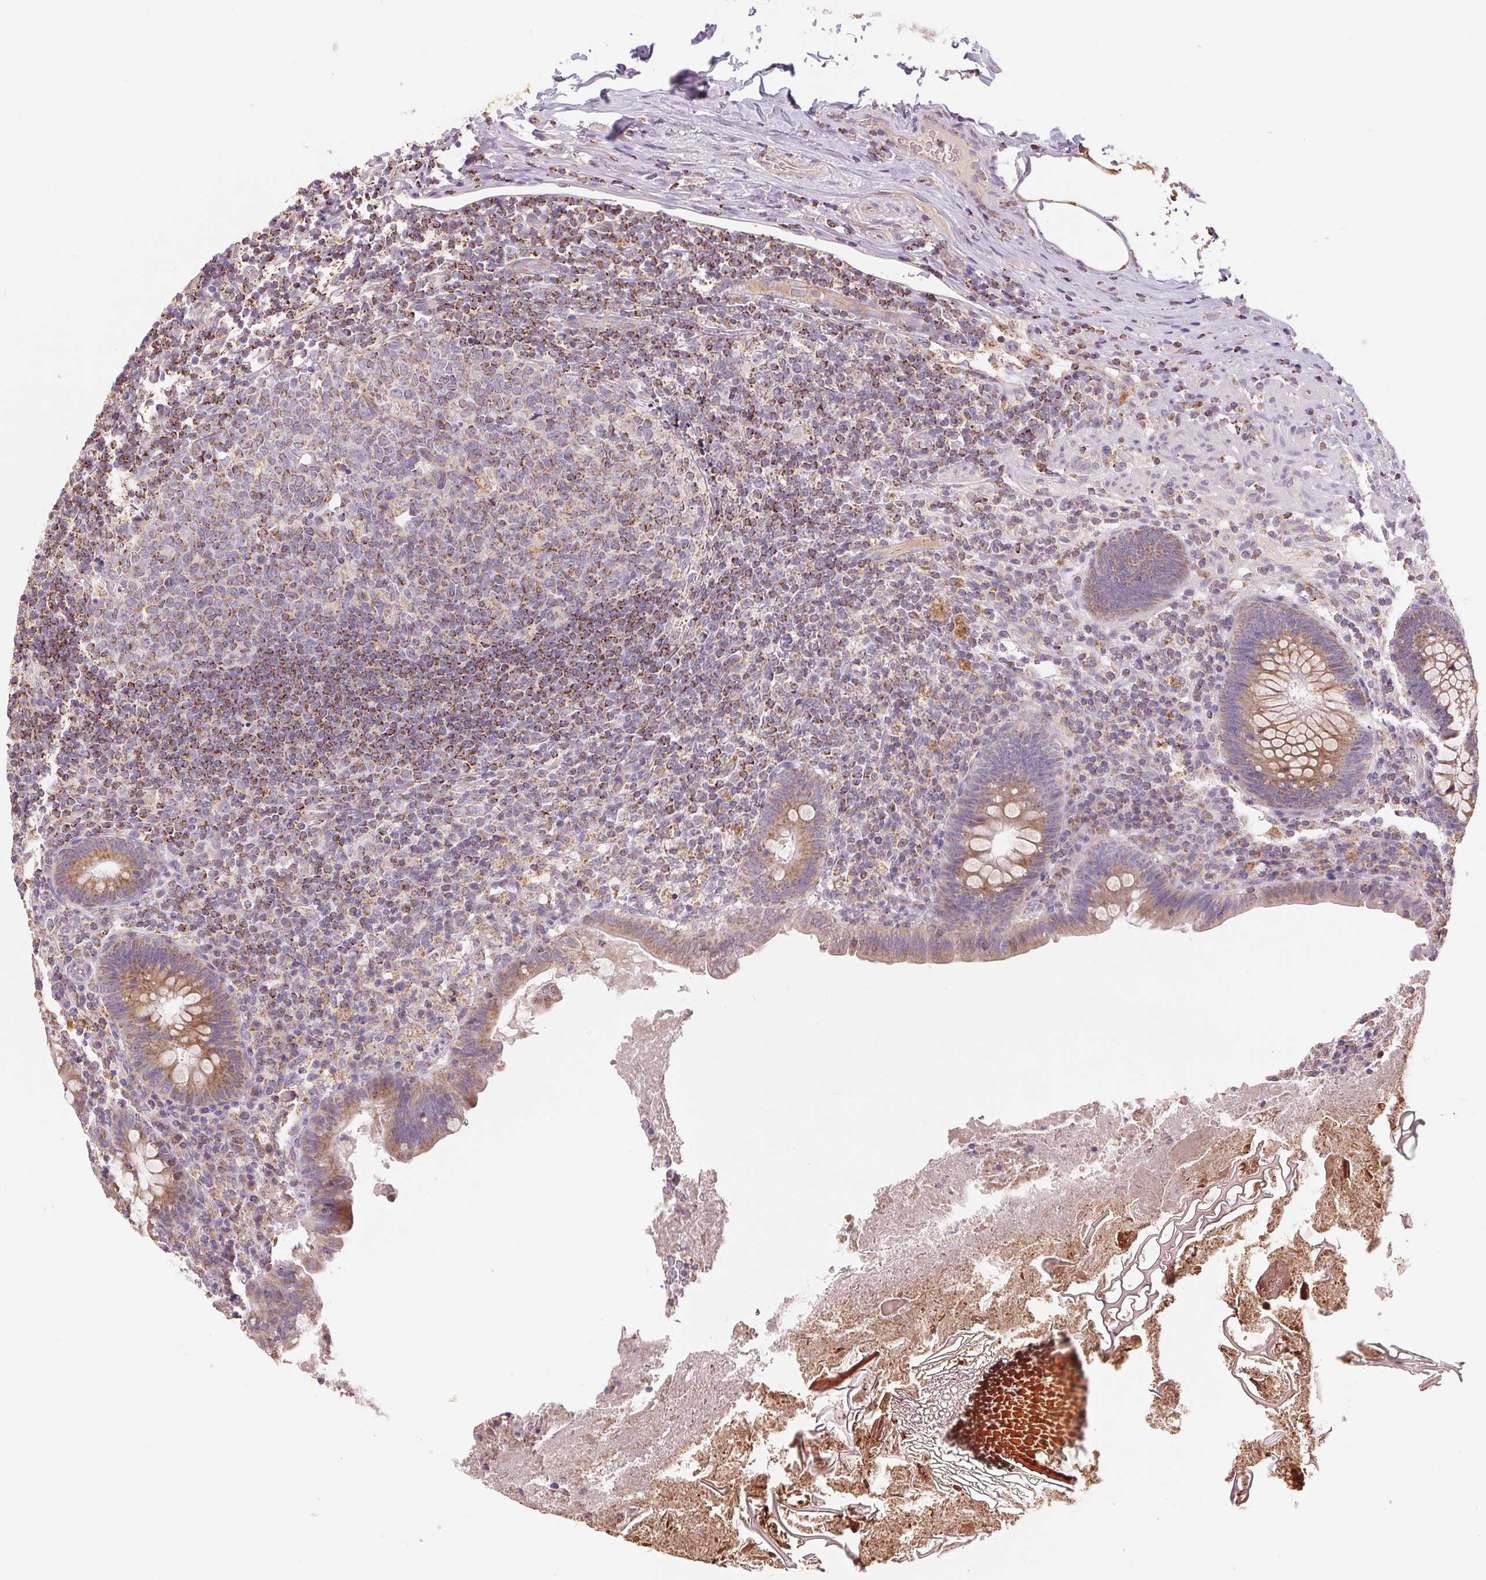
{"staining": {"intensity": "weak", "quantity": ">75%", "location": "cytoplasmic/membranous"}, "tissue": "appendix", "cell_type": "Glandular cells", "image_type": "normal", "snomed": [{"axis": "morphology", "description": "Normal tissue, NOS"}, {"axis": "topography", "description": "Appendix"}], "caption": "Immunohistochemical staining of normal human appendix demonstrates weak cytoplasmic/membranous protein staining in about >75% of glandular cells.", "gene": "DGUOK", "patient": {"sex": "male", "age": 47}}